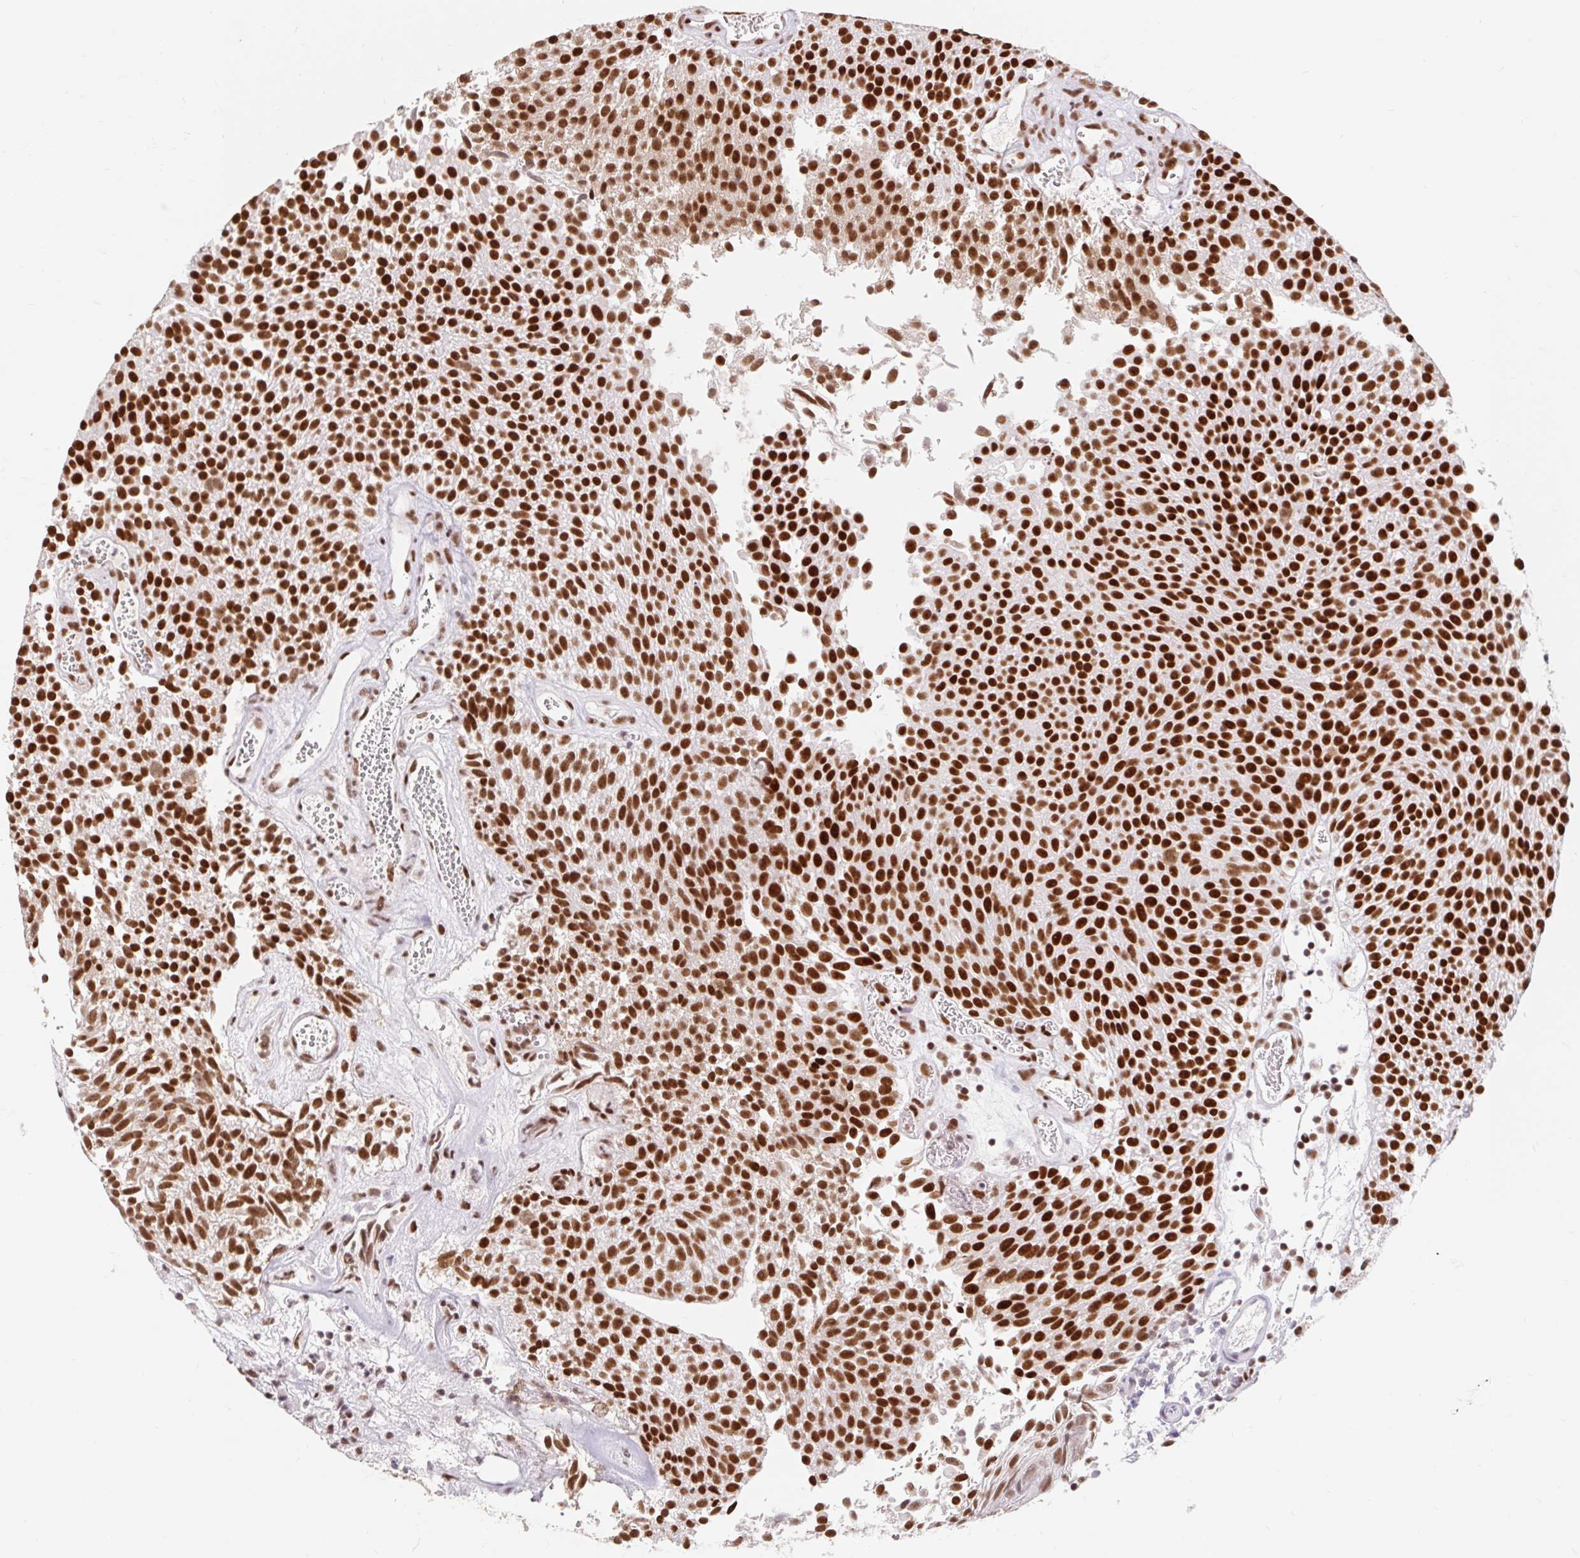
{"staining": {"intensity": "strong", "quantity": ">75%", "location": "nuclear"}, "tissue": "urothelial cancer", "cell_type": "Tumor cells", "image_type": "cancer", "snomed": [{"axis": "morphology", "description": "Urothelial carcinoma, Low grade"}, {"axis": "topography", "description": "Urinary bladder"}], "caption": "Brown immunohistochemical staining in human low-grade urothelial carcinoma reveals strong nuclear staining in approximately >75% of tumor cells.", "gene": "SRSF10", "patient": {"sex": "female", "age": 79}}